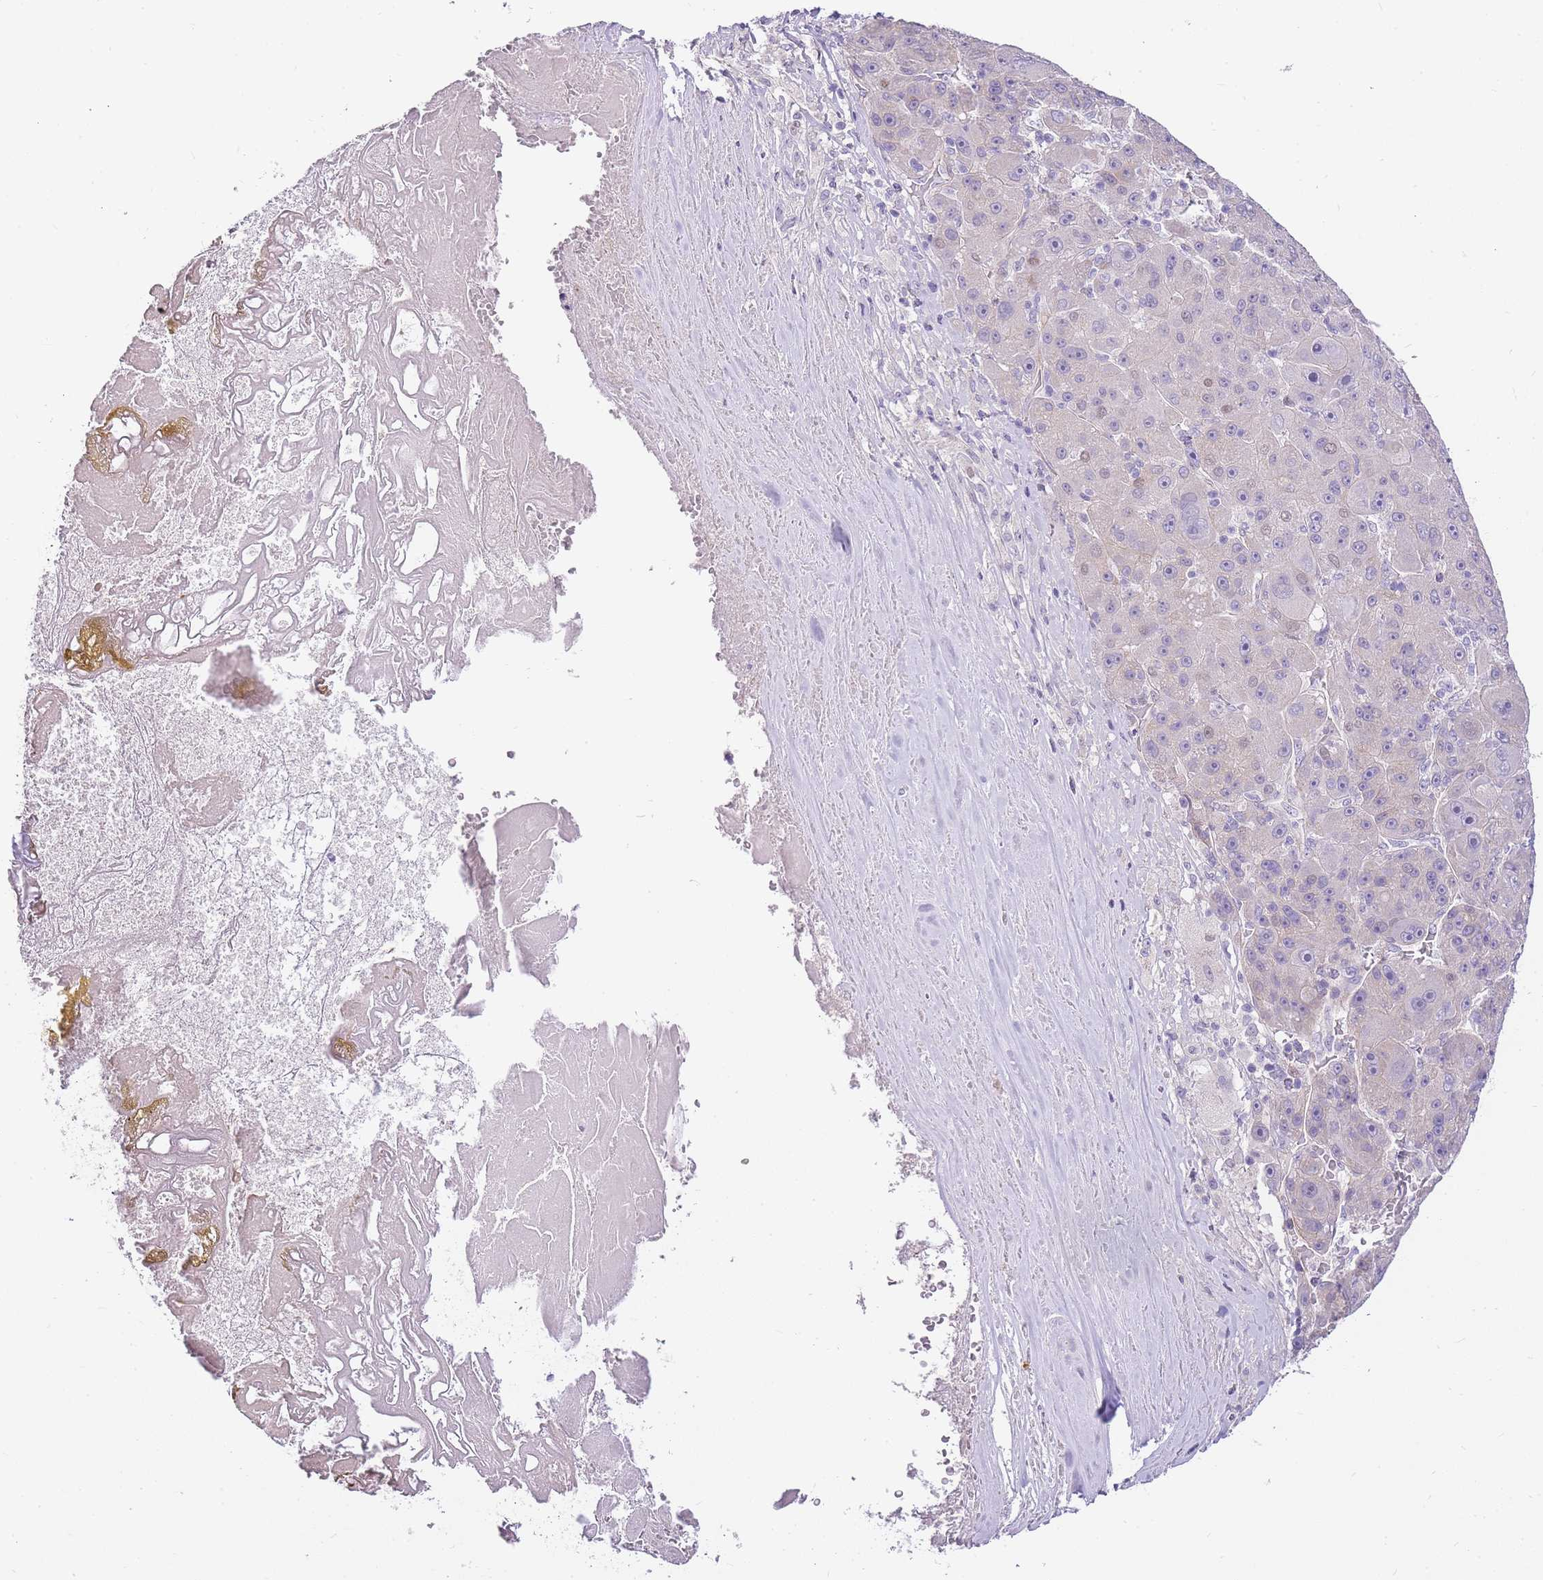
{"staining": {"intensity": "negative", "quantity": "none", "location": "none"}, "tissue": "liver cancer", "cell_type": "Tumor cells", "image_type": "cancer", "snomed": [{"axis": "morphology", "description": "Carcinoma, Hepatocellular, NOS"}, {"axis": "topography", "description": "Liver"}], "caption": "A high-resolution image shows immunohistochemistry staining of liver cancer, which shows no significant positivity in tumor cells.", "gene": "CLBA1", "patient": {"sex": "male", "age": 76}}